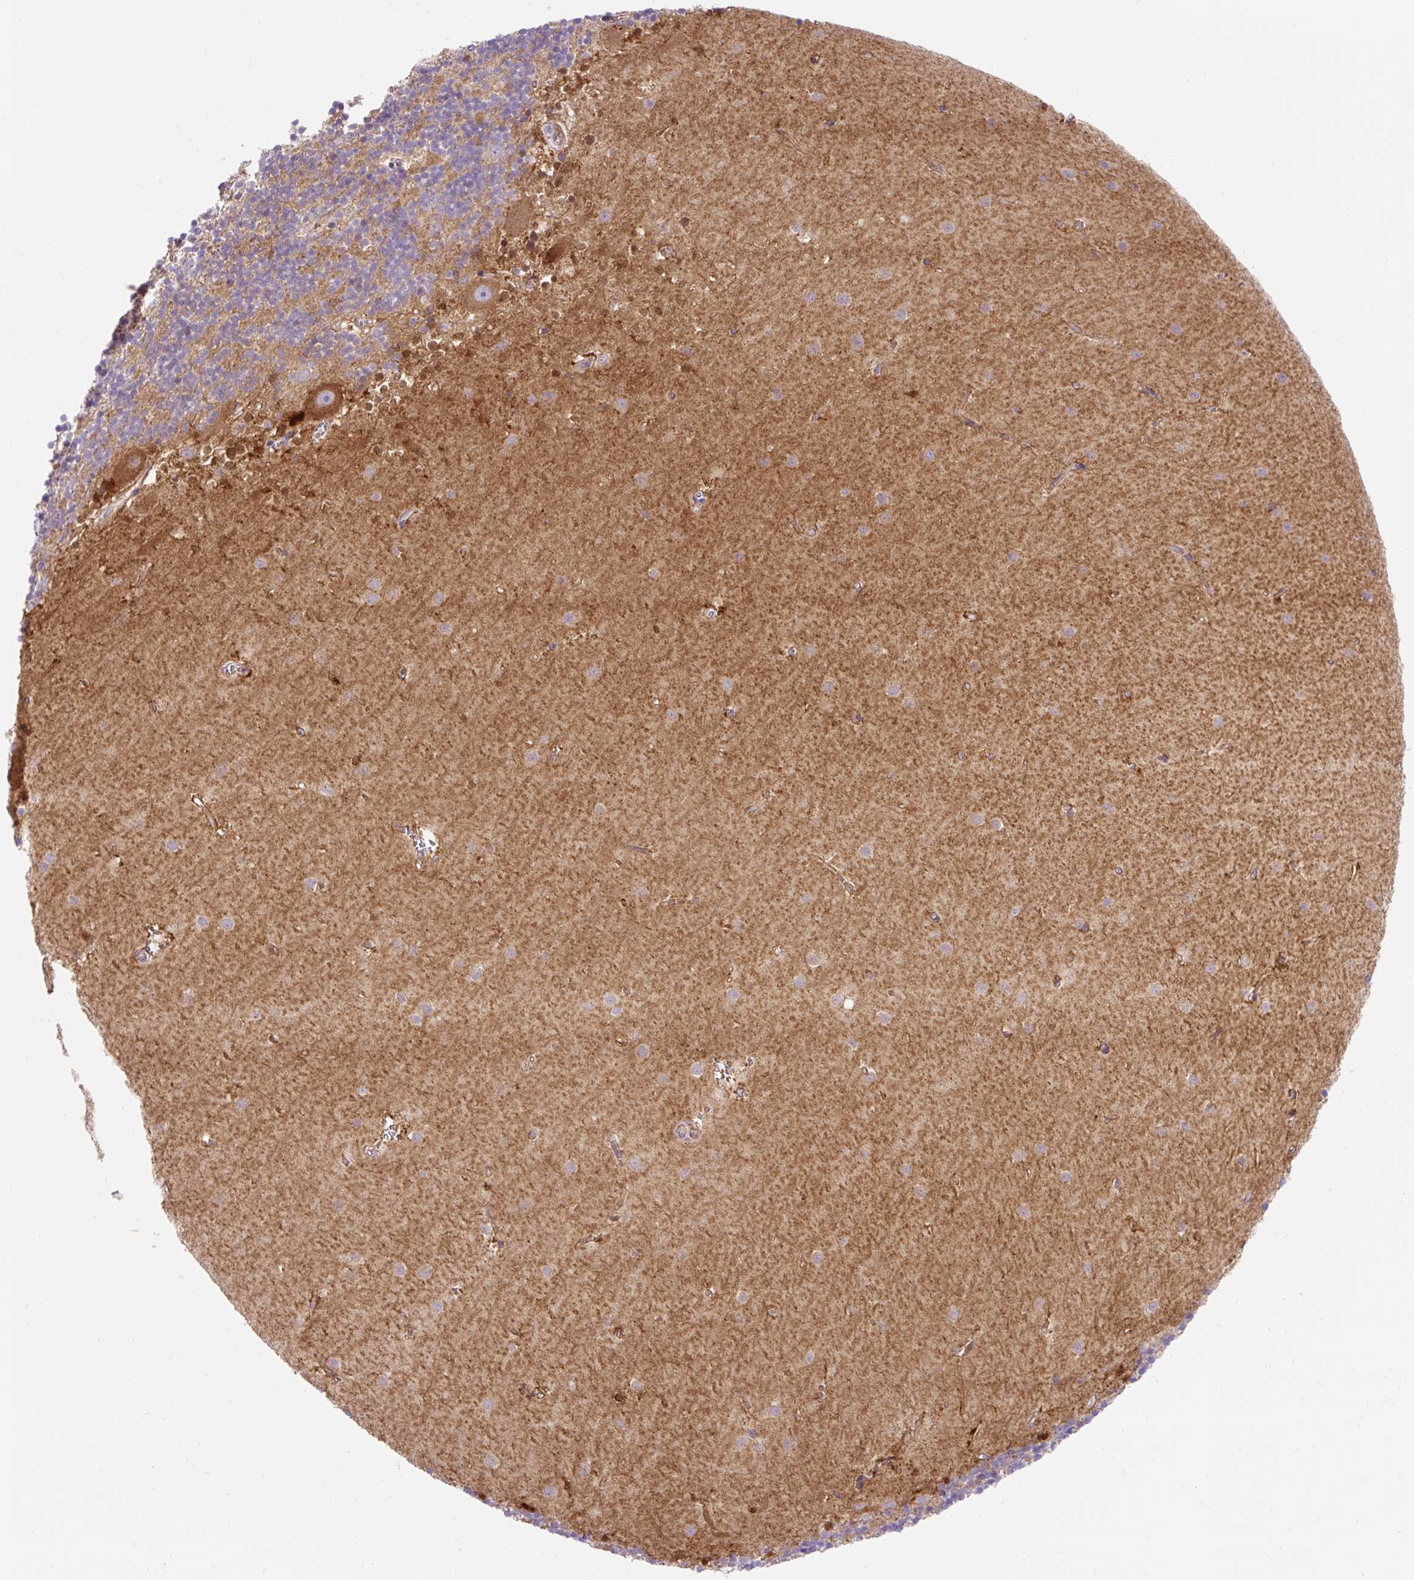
{"staining": {"intensity": "moderate", "quantity": "25%-75%", "location": "cytoplasmic/membranous"}, "tissue": "cerebellum", "cell_type": "Cells in granular layer", "image_type": "normal", "snomed": [{"axis": "morphology", "description": "Normal tissue, NOS"}, {"axis": "topography", "description": "Cerebellum"}], "caption": "Cerebellum was stained to show a protein in brown. There is medium levels of moderate cytoplasmic/membranous staining in approximately 25%-75% of cells in granular layer. (DAB IHC with brightfield microscopy, high magnification).", "gene": "HIP1R", "patient": {"sex": "male", "age": 54}}